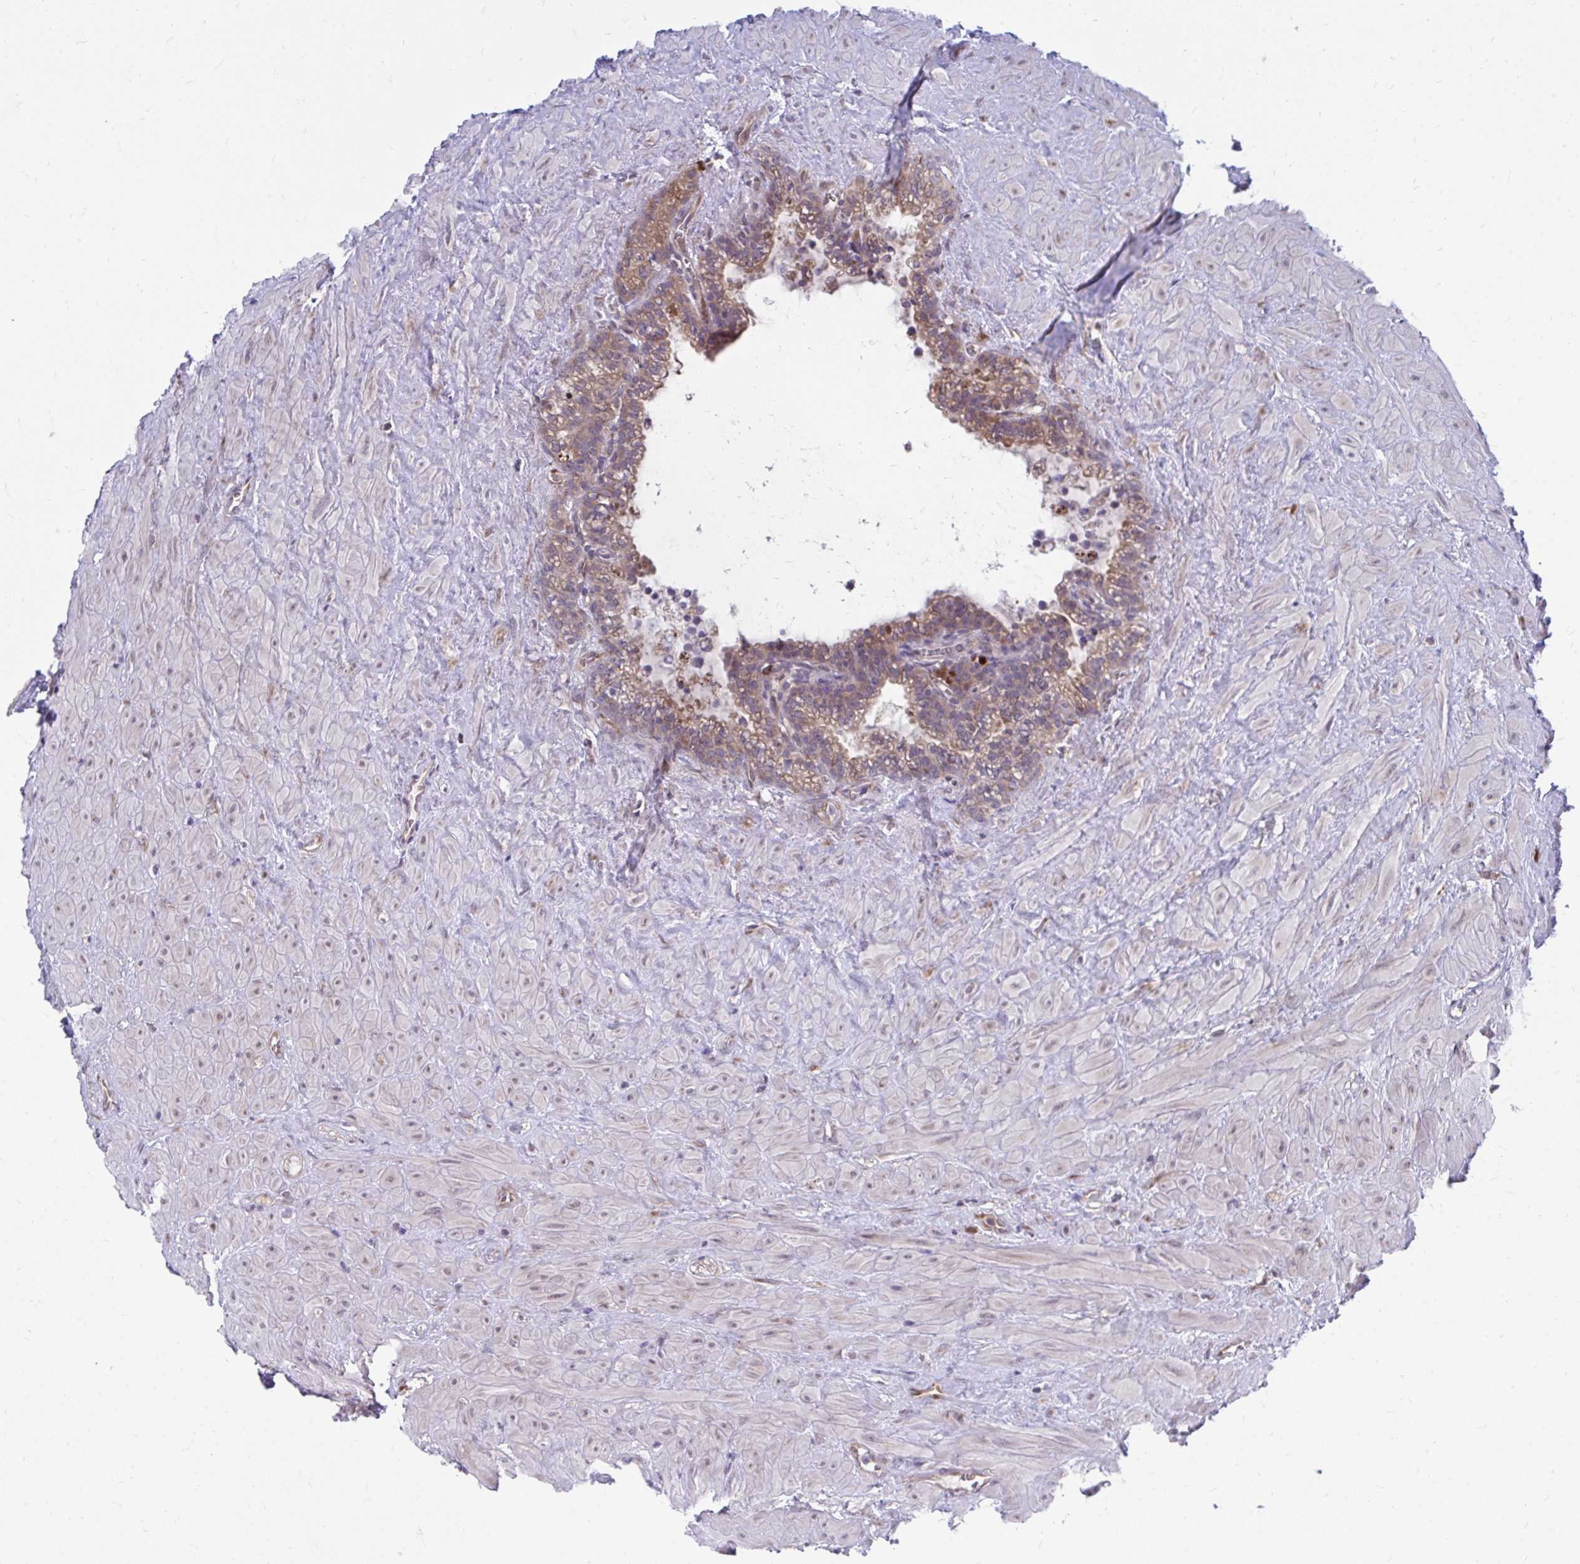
{"staining": {"intensity": "moderate", "quantity": ">75%", "location": "cytoplasmic/membranous"}, "tissue": "seminal vesicle", "cell_type": "Glandular cells", "image_type": "normal", "snomed": [{"axis": "morphology", "description": "Normal tissue, NOS"}, {"axis": "topography", "description": "Seminal veicle"}], "caption": "Glandular cells demonstrate moderate cytoplasmic/membranous positivity in about >75% of cells in unremarkable seminal vesicle. (Brightfield microscopy of DAB IHC at high magnification).", "gene": "SELENON", "patient": {"sex": "male", "age": 76}}